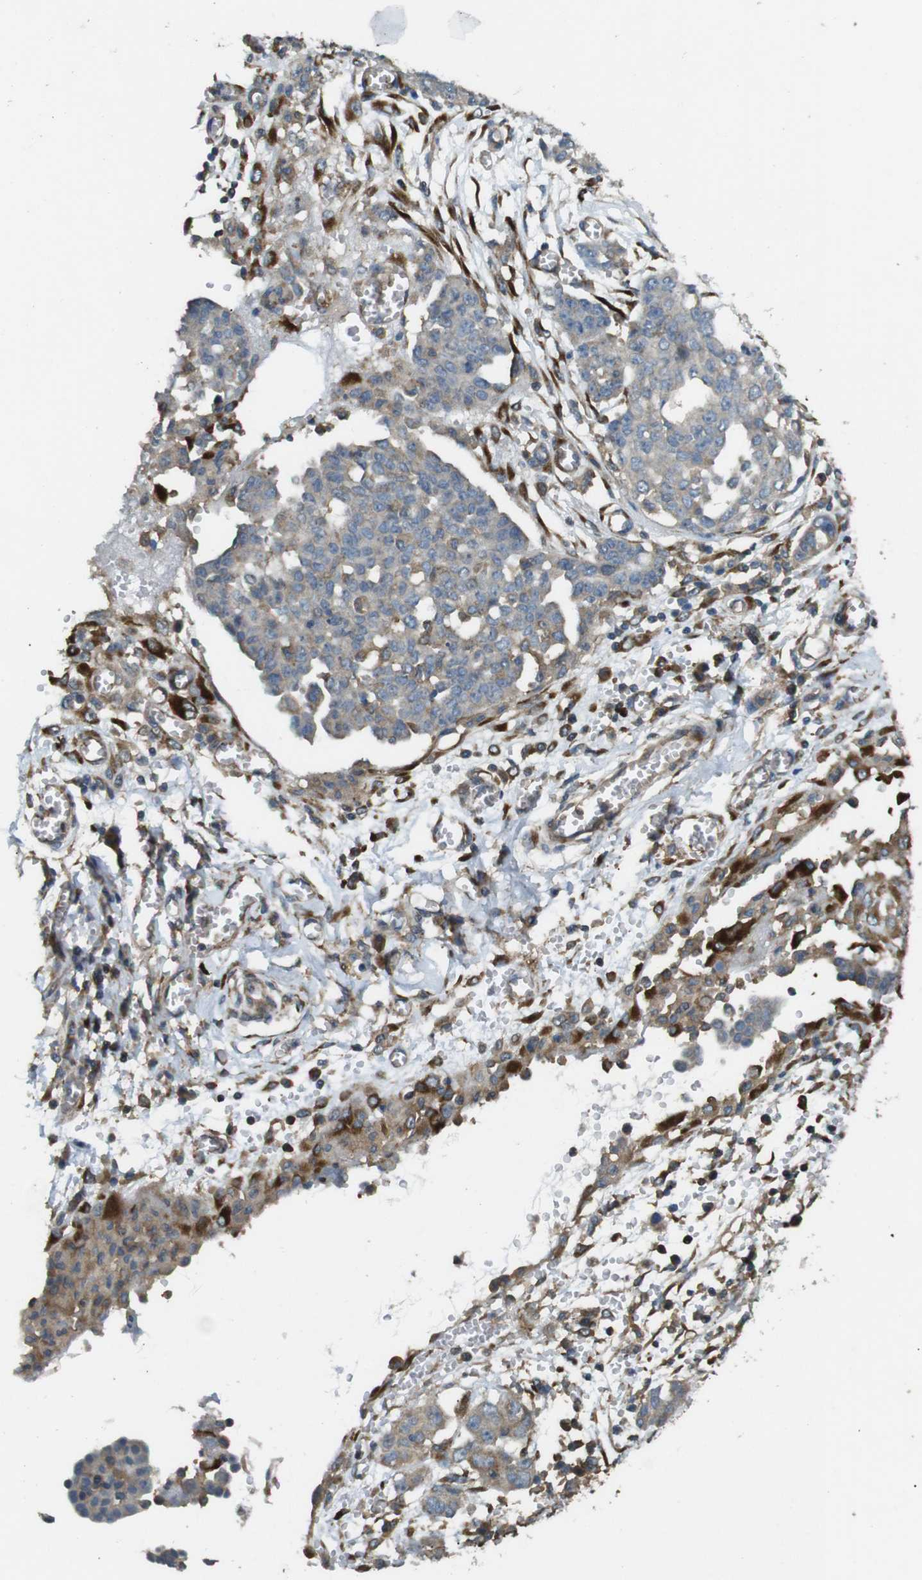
{"staining": {"intensity": "negative", "quantity": "none", "location": "none"}, "tissue": "ovarian cancer", "cell_type": "Tumor cells", "image_type": "cancer", "snomed": [{"axis": "morphology", "description": "Cystadenocarcinoma, serous, NOS"}, {"axis": "topography", "description": "Soft tissue"}, {"axis": "topography", "description": "Ovary"}], "caption": "Immunohistochemistry (IHC) of human serous cystadenocarcinoma (ovarian) shows no positivity in tumor cells.", "gene": "ARHGAP24", "patient": {"sex": "female", "age": 57}}